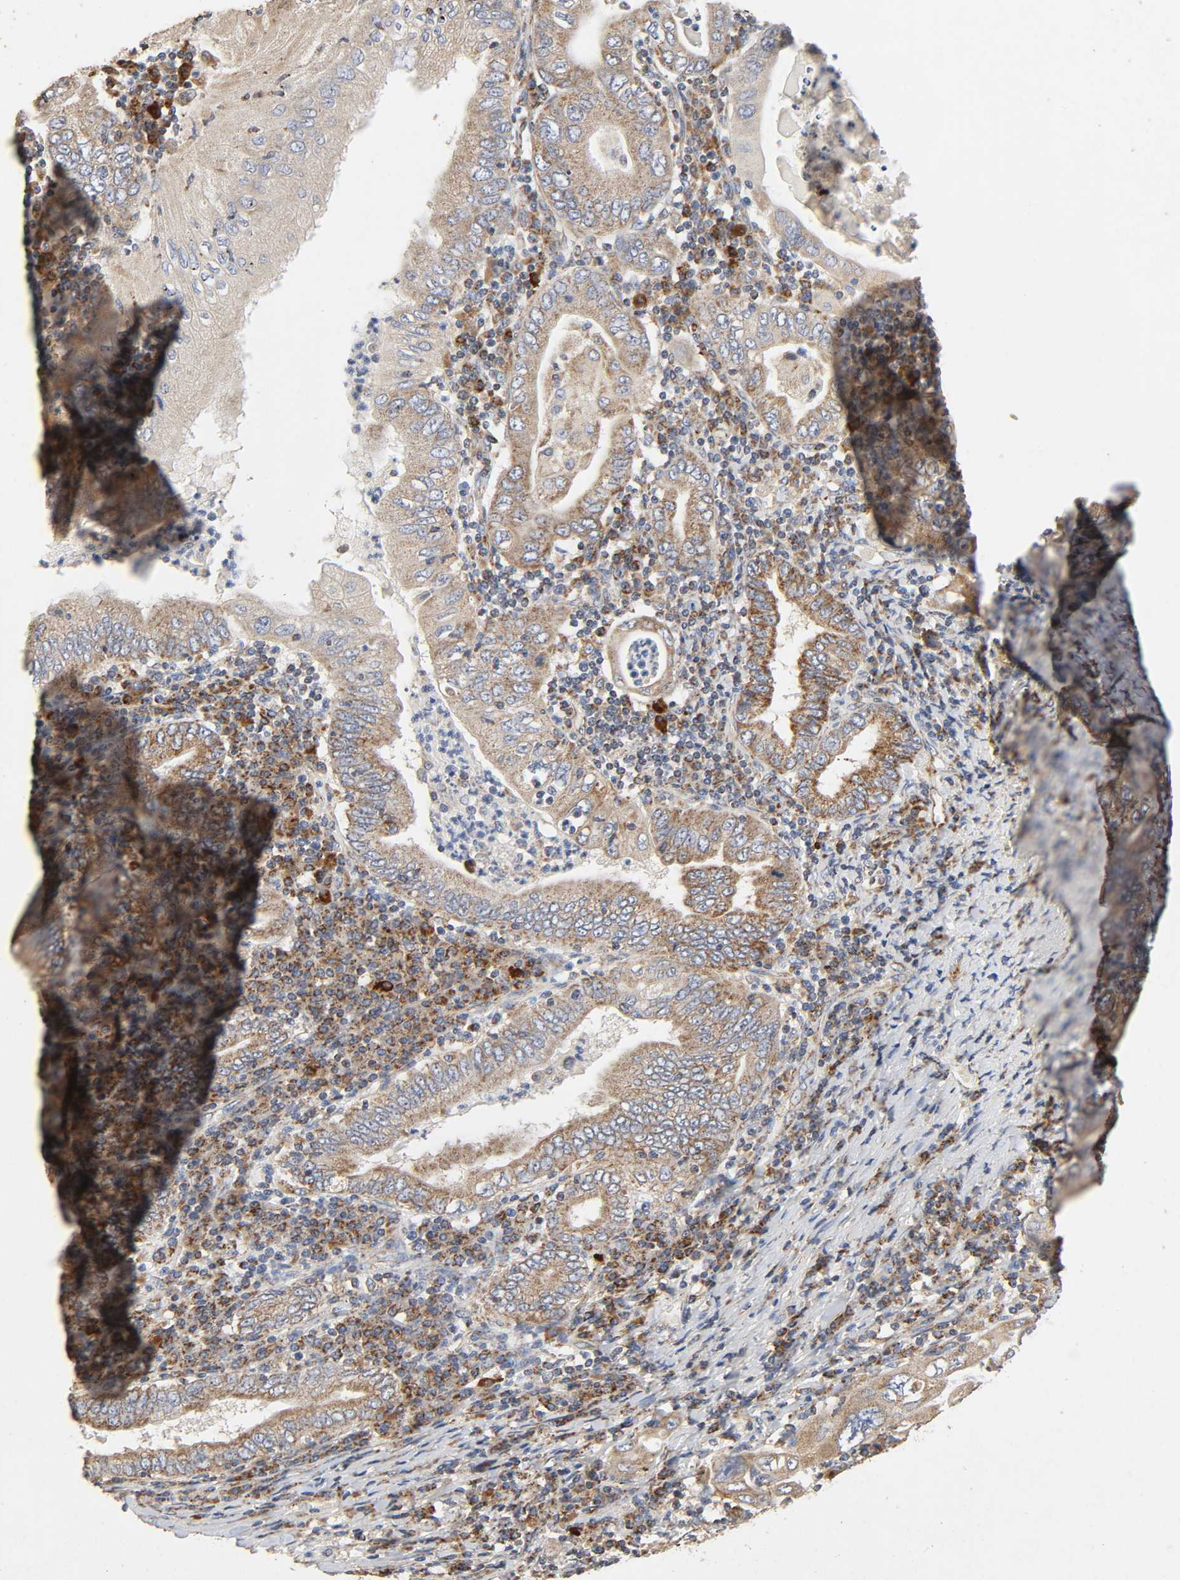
{"staining": {"intensity": "moderate", "quantity": ">75%", "location": "cytoplasmic/membranous"}, "tissue": "stomach cancer", "cell_type": "Tumor cells", "image_type": "cancer", "snomed": [{"axis": "morphology", "description": "Normal tissue, NOS"}, {"axis": "morphology", "description": "Adenocarcinoma, NOS"}, {"axis": "topography", "description": "Esophagus"}, {"axis": "topography", "description": "Stomach, upper"}, {"axis": "topography", "description": "Peripheral nerve tissue"}], "caption": "Approximately >75% of tumor cells in stomach cancer exhibit moderate cytoplasmic/membranous protein expression as visualized by brown immunohistochemical staining.", "gene": "NDUFS3", "patient": {"sex": "male", "age": 62}}